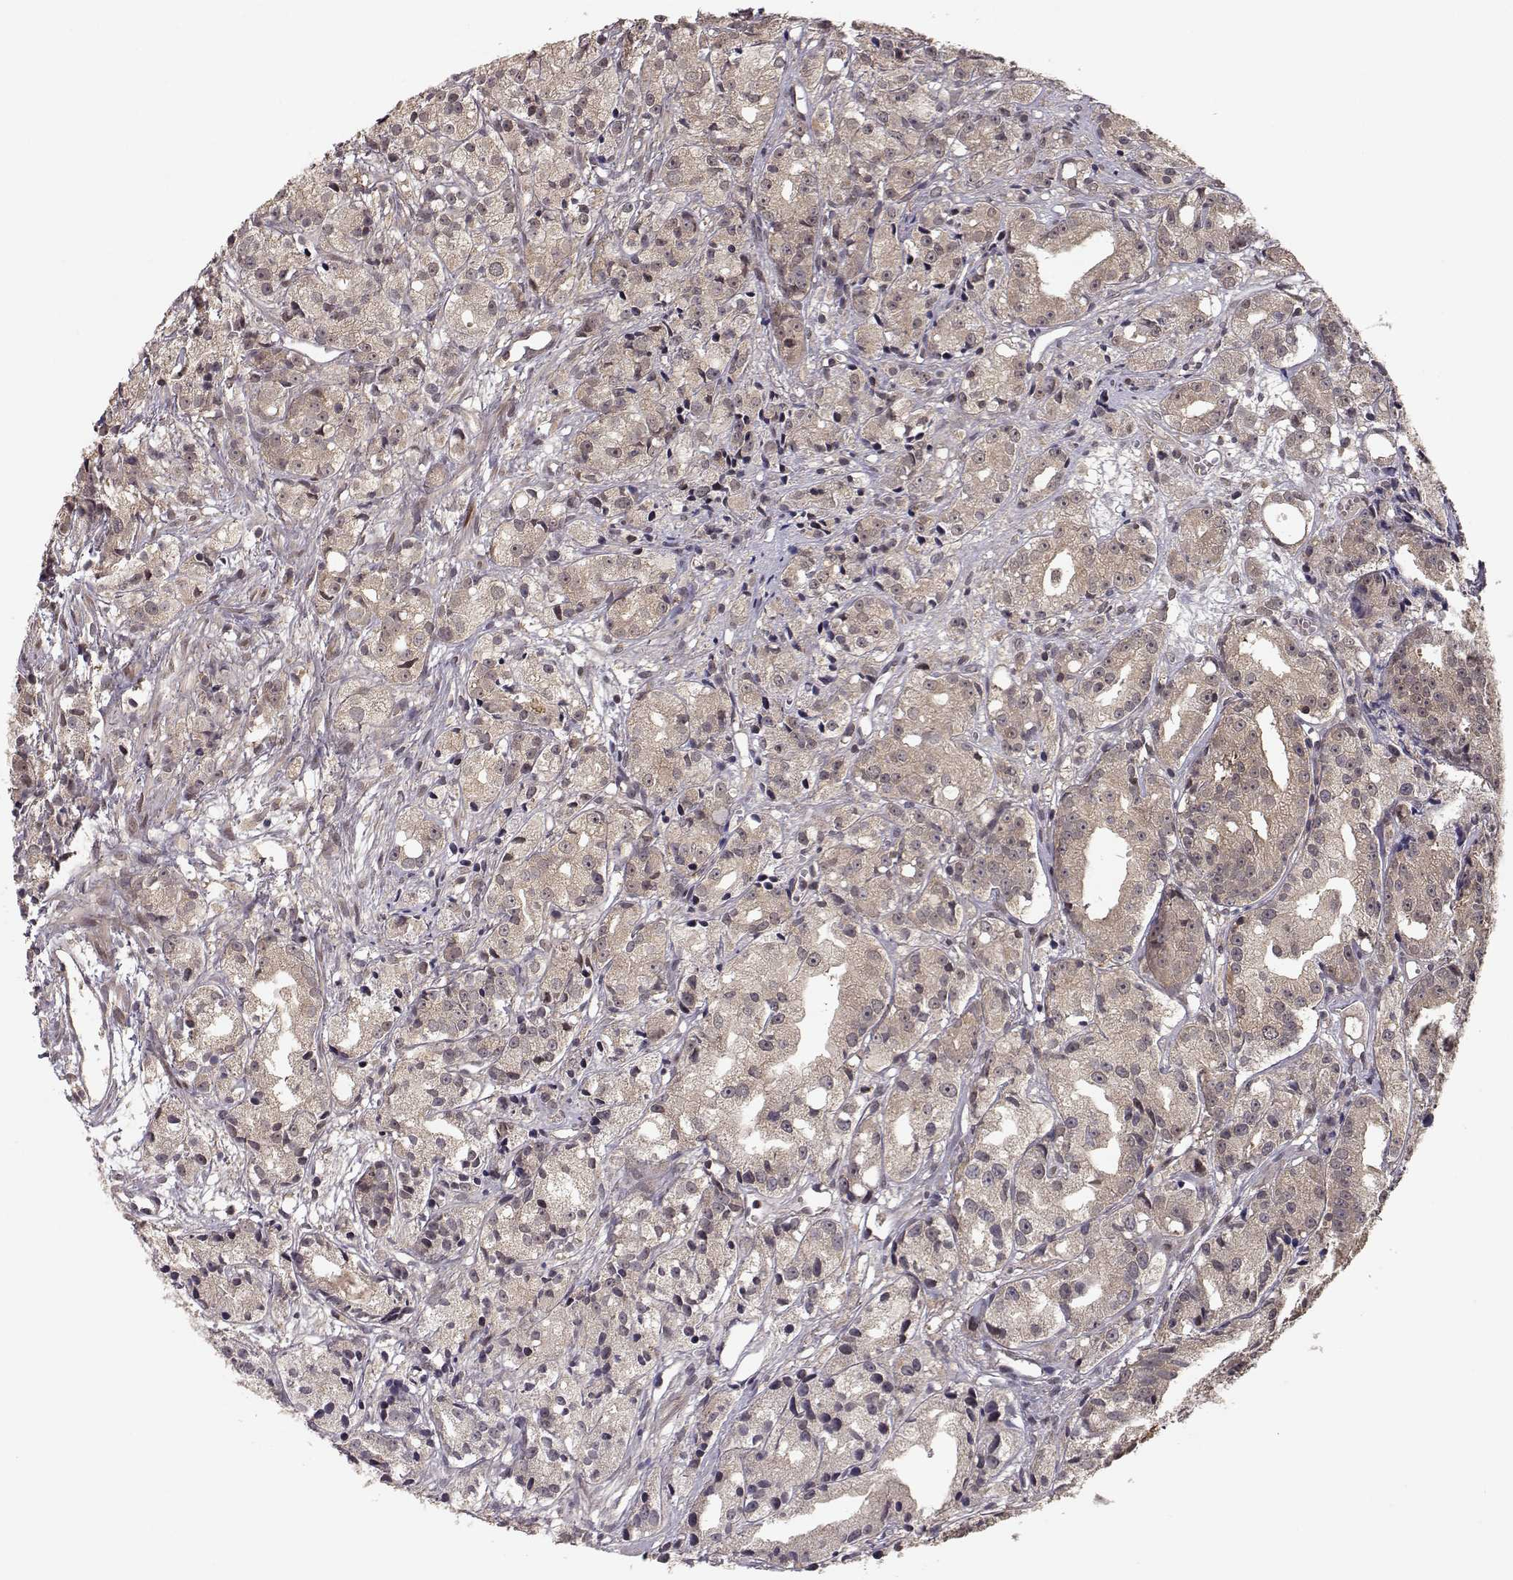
{"staining": {"intensity": "weak", "quantity": "25%-75%", "location": "cytoplasmic/membranous"}, "tissue": "prostate cancer", "cell_type": "Tumor cells", "image_type": "cancer", "snomed": [{"axis": "morphology", "description": "Adenocarcinoma, Medium grade"}, {"axis": "topography", "description": "Prostate"}], "caption": "Prostate cancer stained for a protein demonstrates weak cytoplasmic/membranous positivity in tumor cells.", "gene": "PLEKHG3", "patient": {"sex": "male", "age": 74}}